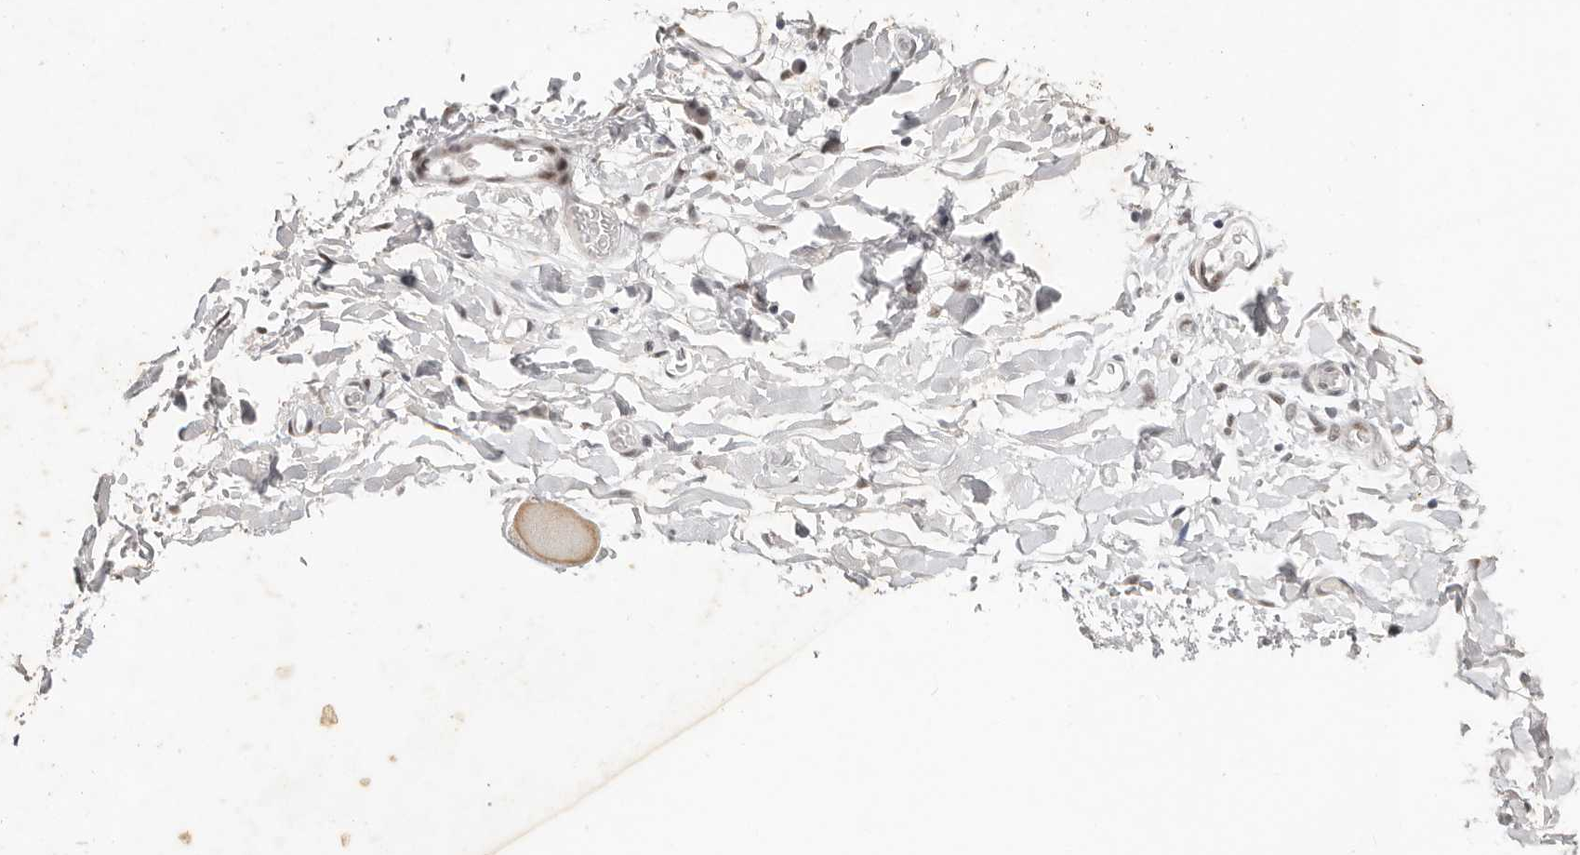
{"staining": {"intensity": "negative", "quantity": "none", "location": "none"}, "tissue": "adipose tissue", "cell_type": "Adipocytes", "image_type": "normal", "snomed": [{"axis": "morphology", "description": "Normal tissue, NOS"}, {"axis": "morphology", "description": "Adenocarcinoma, NOS"}, {"axis": "topography", "description": "Esophagus"}], "caption": "Adipocytes are negative for brown protein staining in unremarkable adipose tissue.", "gene": "LARP7", "patient": {"sex": "male", "age": 62}}